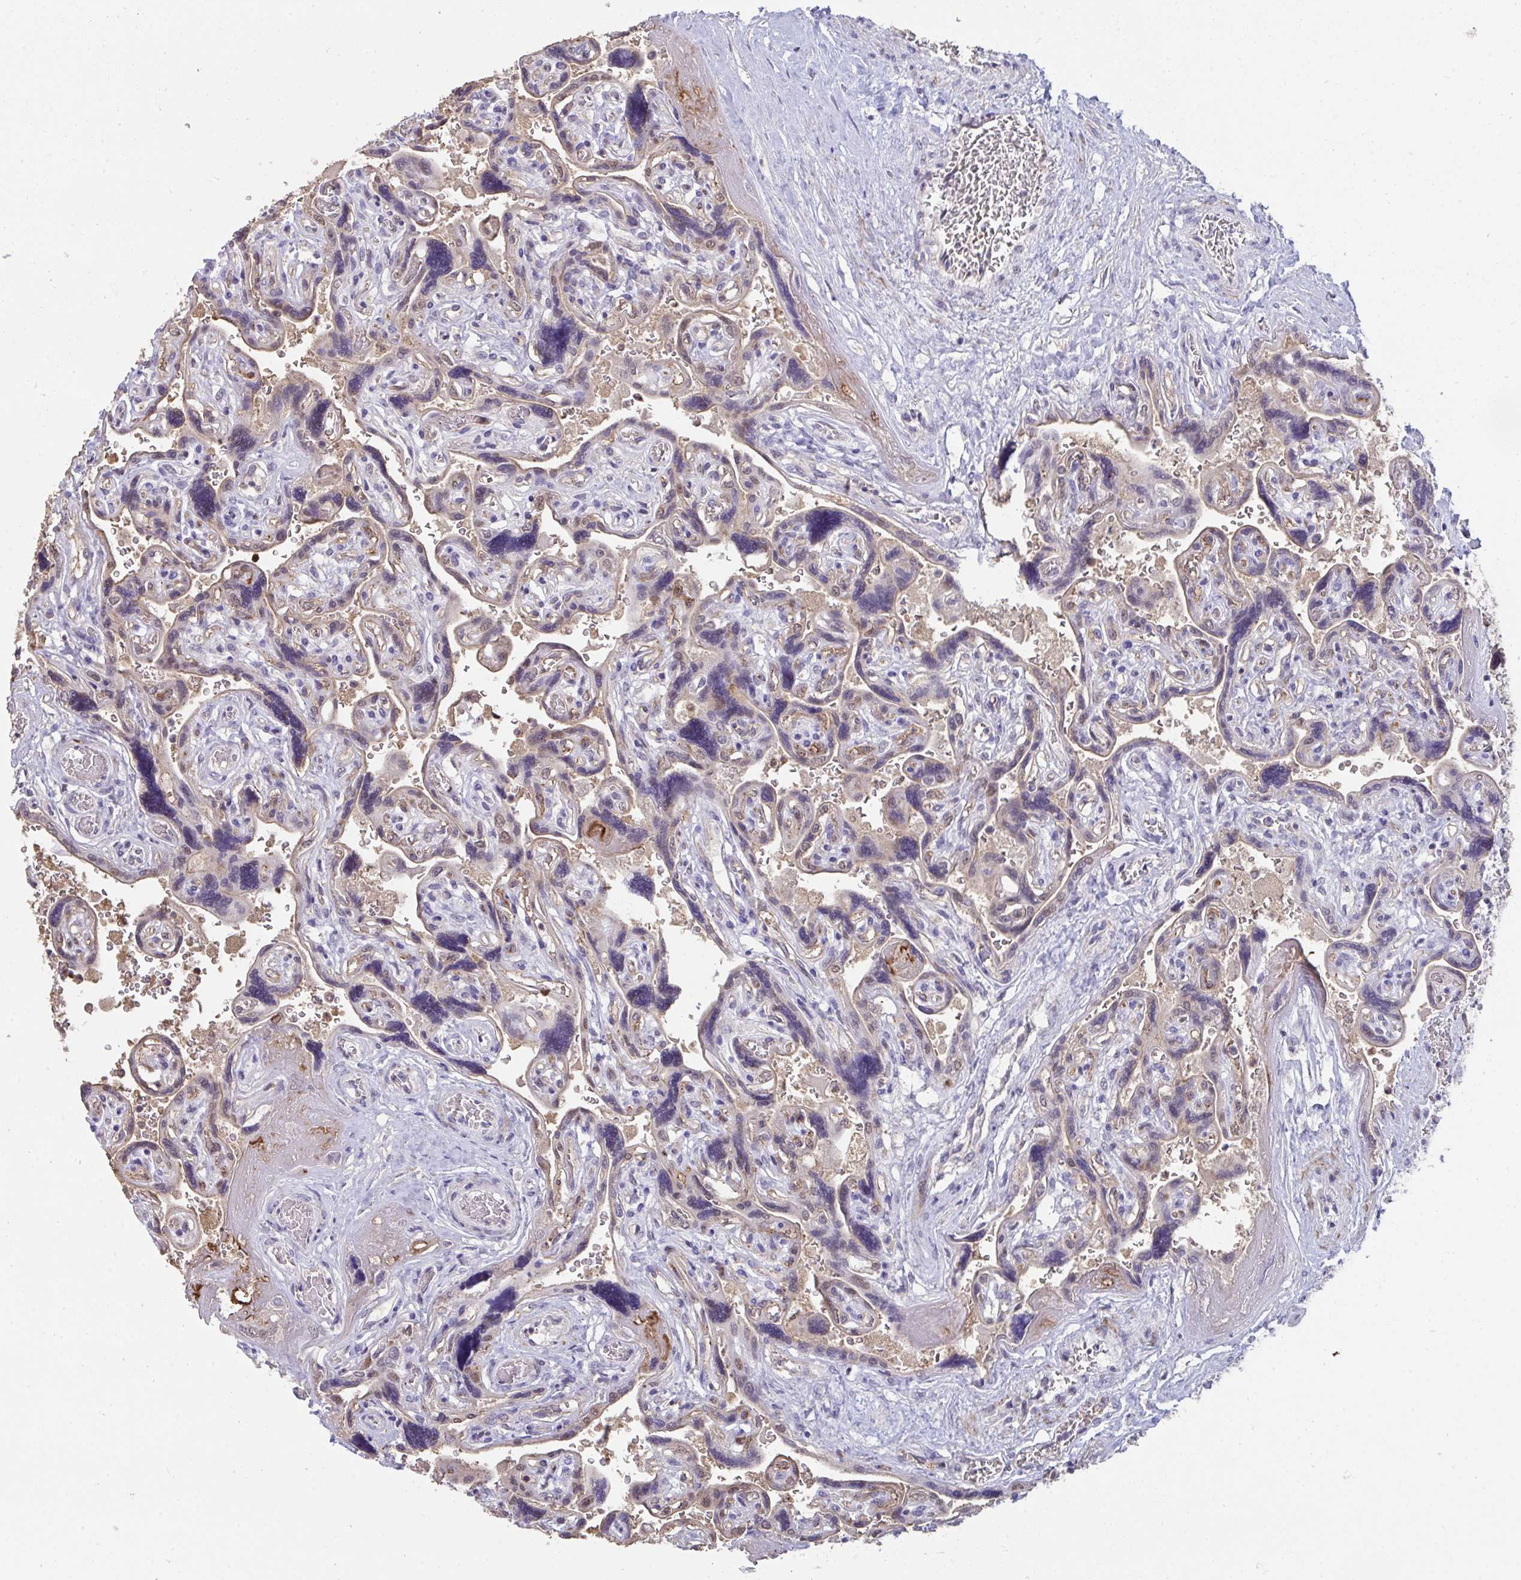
{"staining": {"intensity": "weak", "quantity": ">75%", "location": "nuclear"}, "tissue": "placenta", "cell_type": "Decidual cells", "image_type": "normal", "snomed": [{"axis": "morphology", "description": "Normal tissue, NOS"}, {"axis": "topography", "description": "Placenta"}], "caption": "Immunohistochemistry (IHC) histopathology image of benign placenta stained for a protein (brown), which displays low levels of weak nuclear positivity in about >75% of decidual cells.", "gene": "SENP3", "patient": {"sex": "female", "age": 32}}